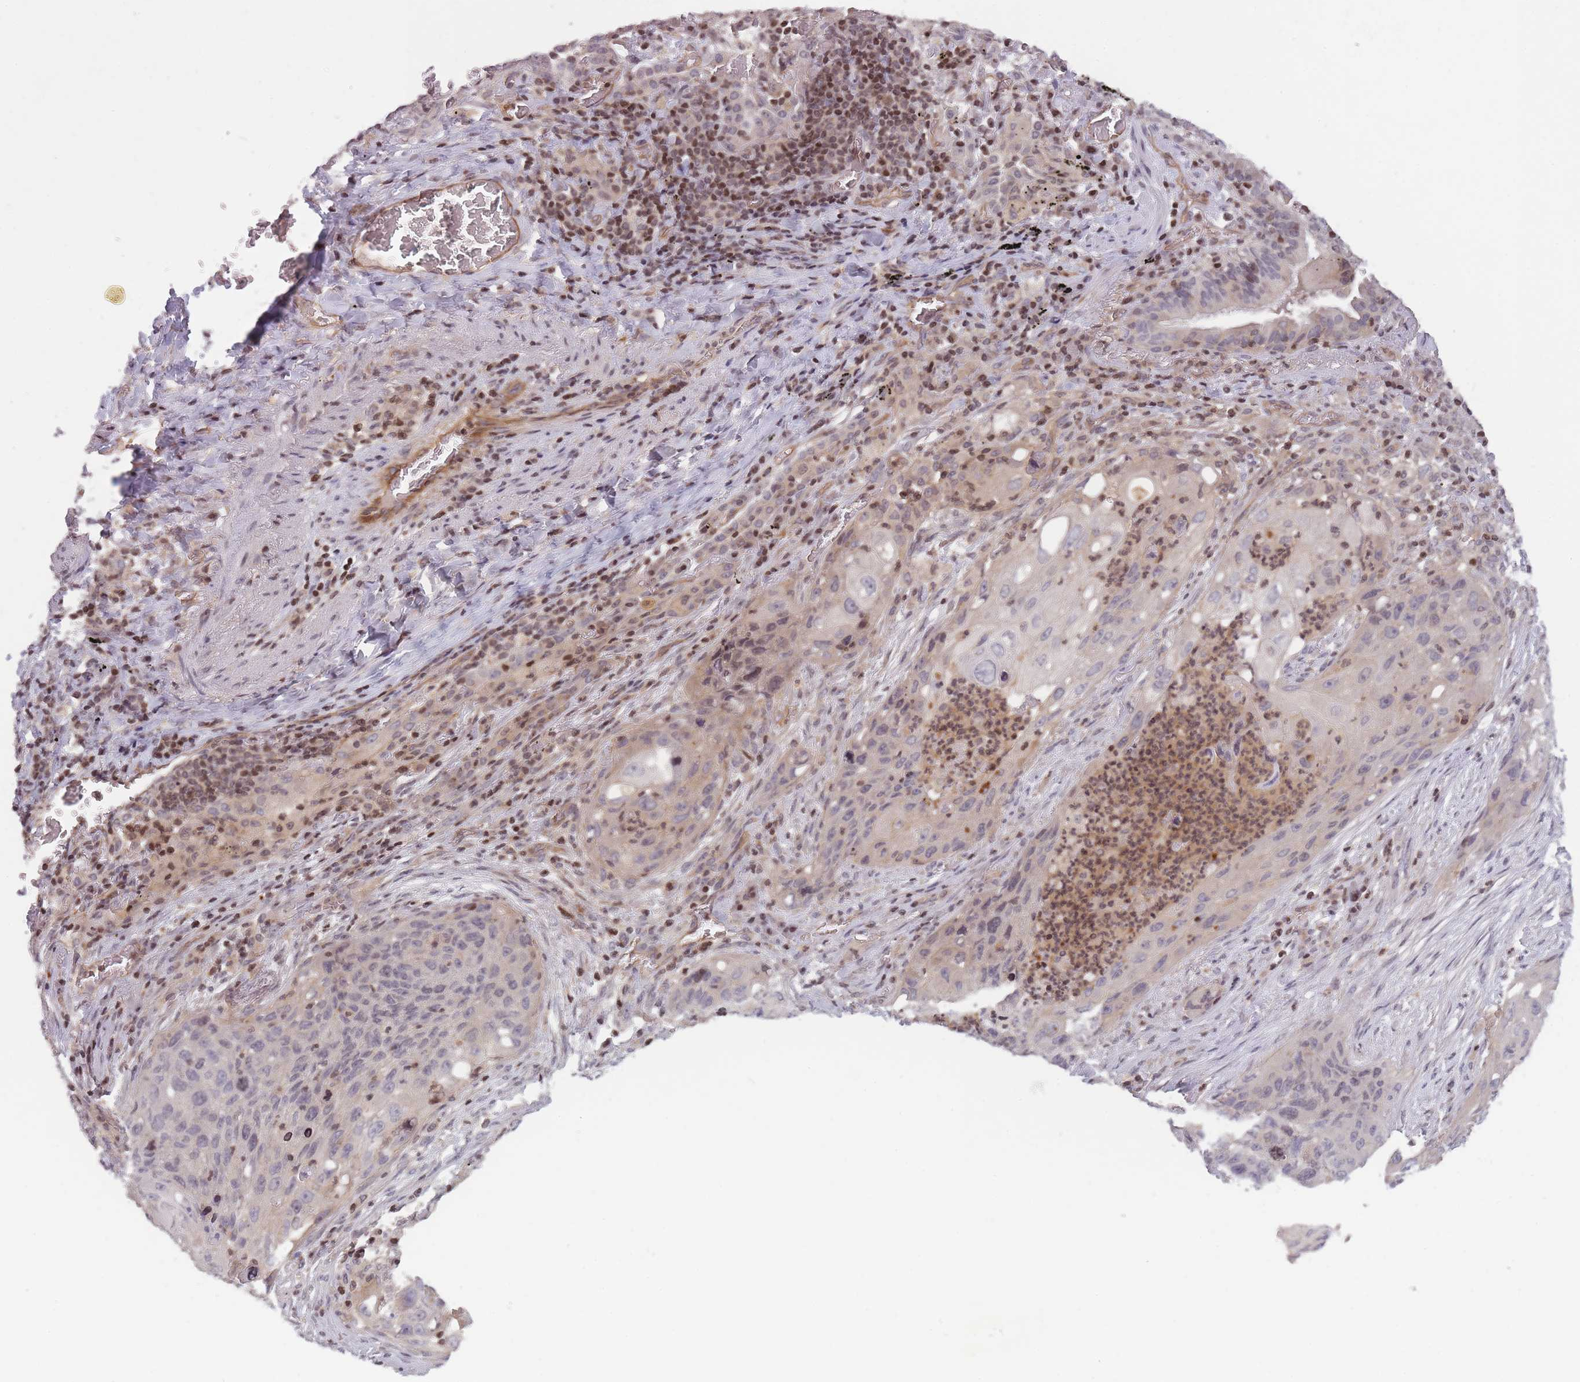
{"staining": {"intensity": "negative", "quantity": "none", "location": "none"}, "tissue": "lung cancer", "cell_type": "Tumor cells", "image_type": "cancer", "snomed": [{"axis": "morphology", "description": "Squamous cell carcinoma, NOS"}, {"axis": "topography", "description": "Lung"}], "caption": "DAB immunohistochemical staining of human lung cancer (squamous cell carcinoma) shows no significant positivity in tumor cells.", "gene": "SLC35F5", "patient": {"sex": "female", "age": 63}}